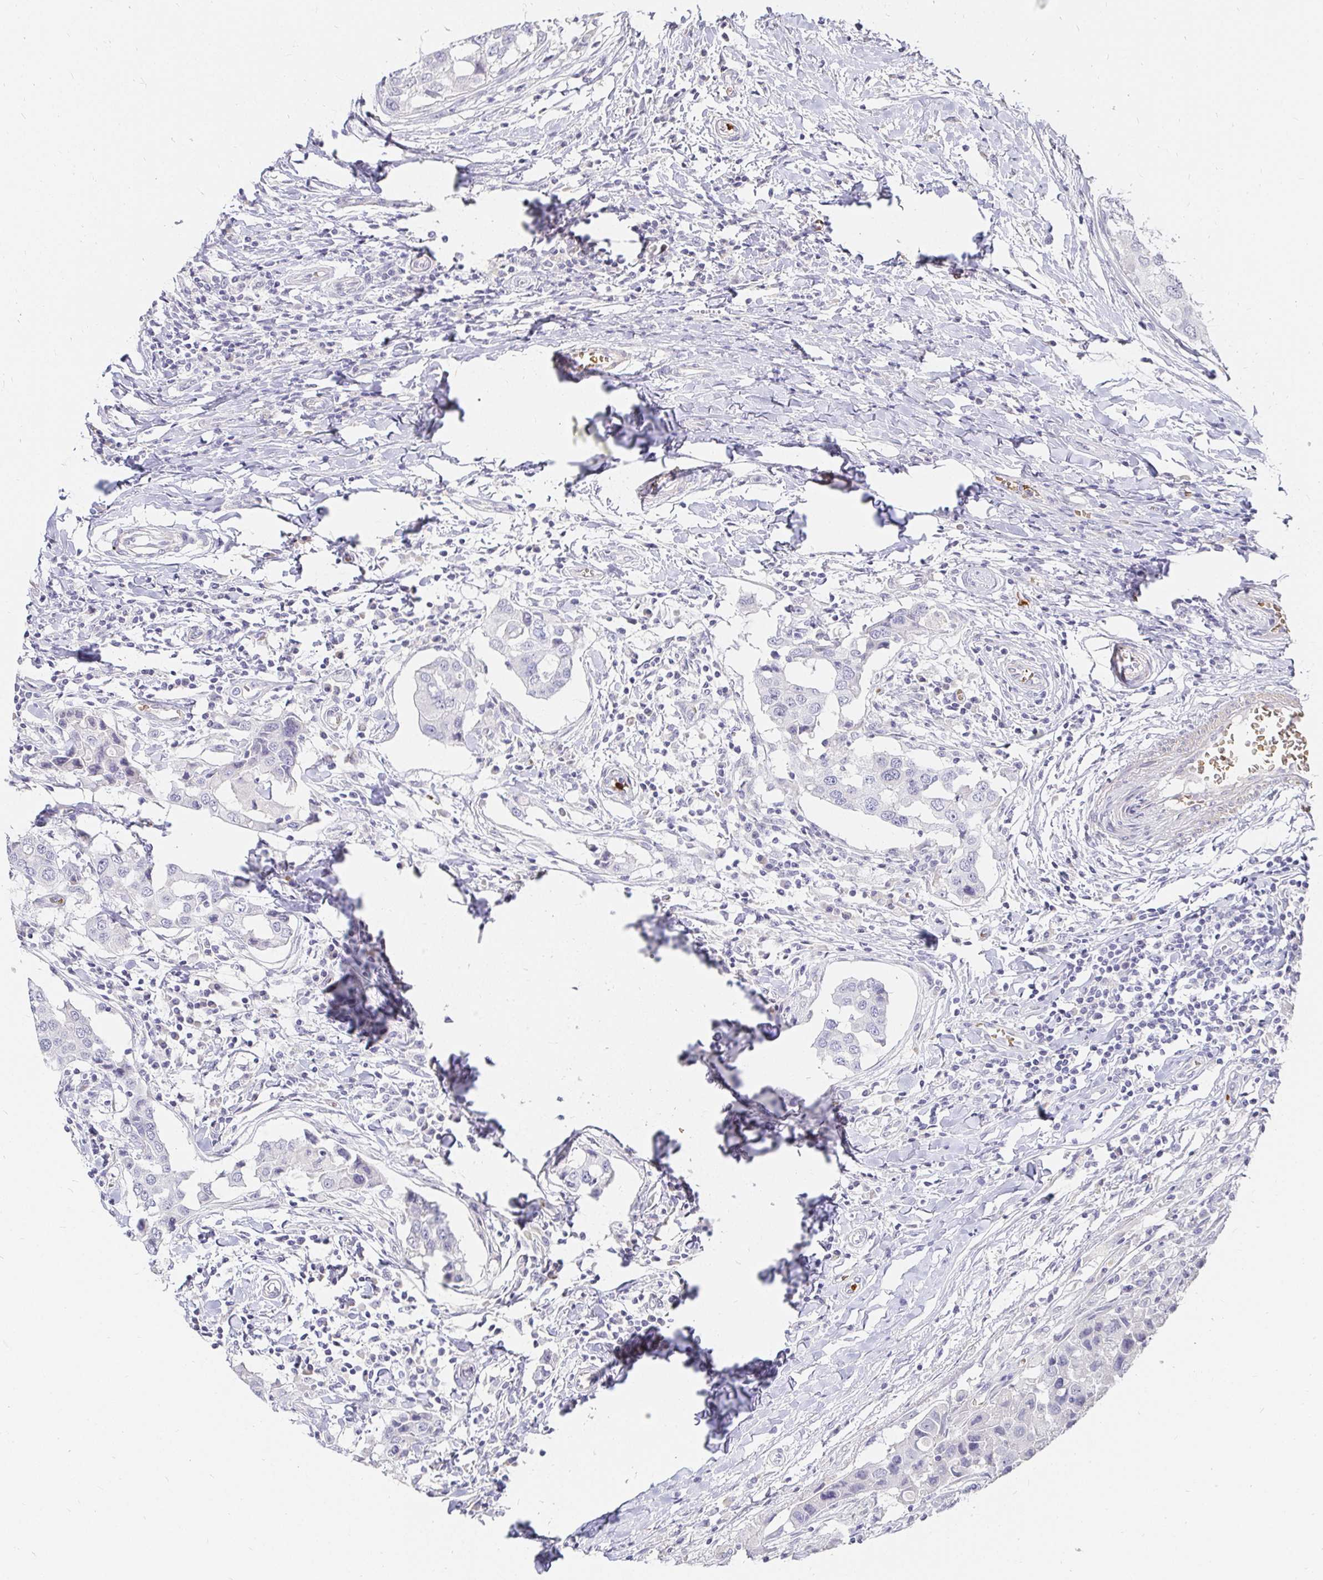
{"staining": {"intensity": "negative", "quantity": "none", "location": "none"}, "tissue": "breast cancer", "cell_type": "Tumor cells", "image_type": "cancer", "snomed": [{"axis": "morphology", "description": "Duct carcinoma"}, {"axis": "topography", "description": "Breast"}], "caption": "Tumor cells show no significant positivity in invasive ductal carcinoma (breast).", "gene": "FGF21", "patient": {"sex": "female", "age": 27}}